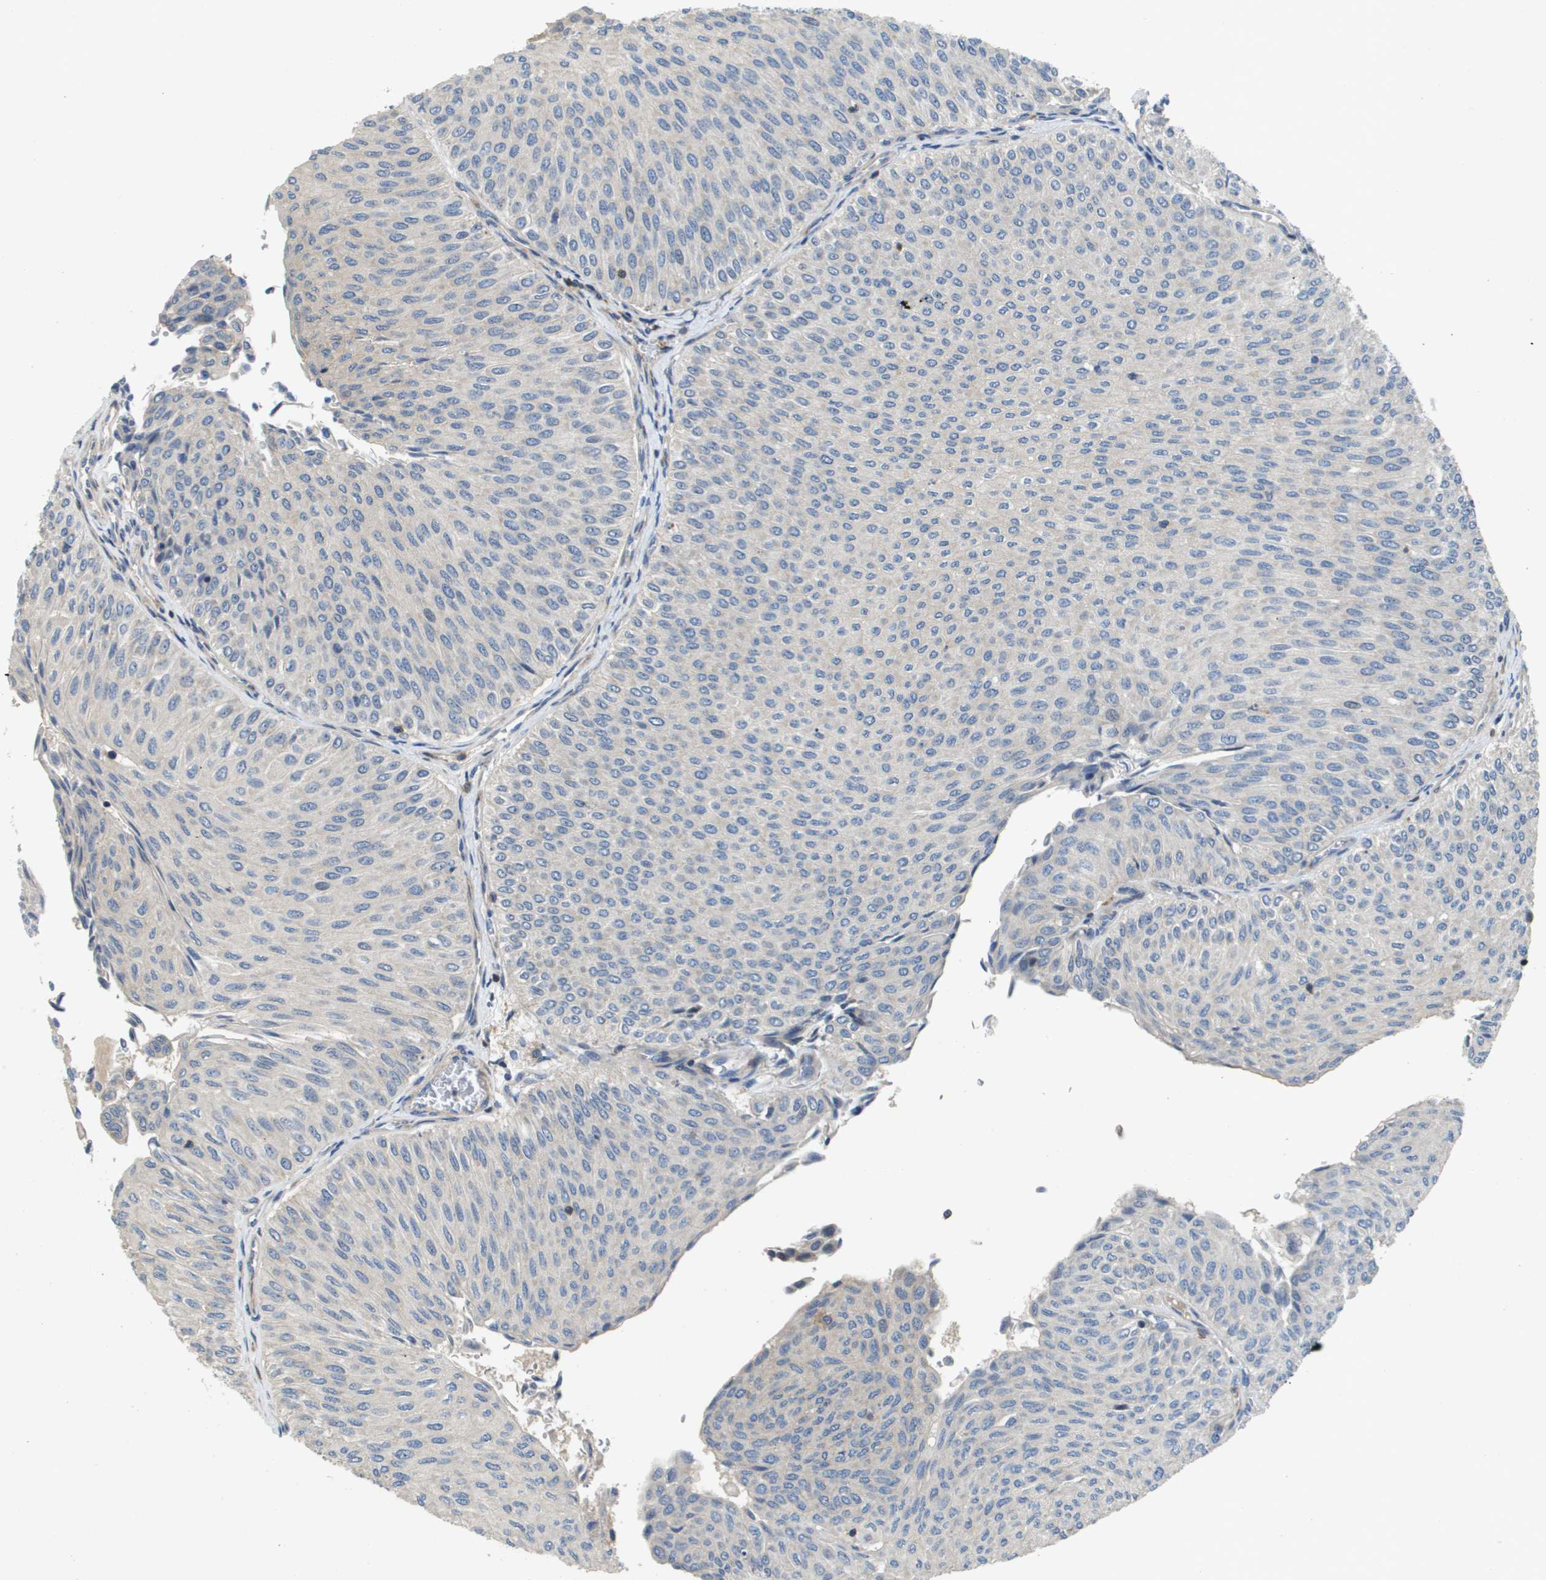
{"staining": {"intensity": "negative", "quantity": "none", "location": "none"}, "tissue": "urothelial cancer", "cell_type": "Tumor cells", "image_type": "cancer", "snomed": [{"axis": "morphology", "description": "Urothelial carcinoma, Low grade"}, {"axis": "topography", "description": "Urinary bladder"}], "caption": "The immunohistochemistry (IHC) micrograph has no significant expression in tumor cells of urothelial cancer tissue. (Immunohistochemistry, brightfield microscopy, high magnification).", "gene": "SCN4B", "patient": {"sex": "male", "age": 78}}